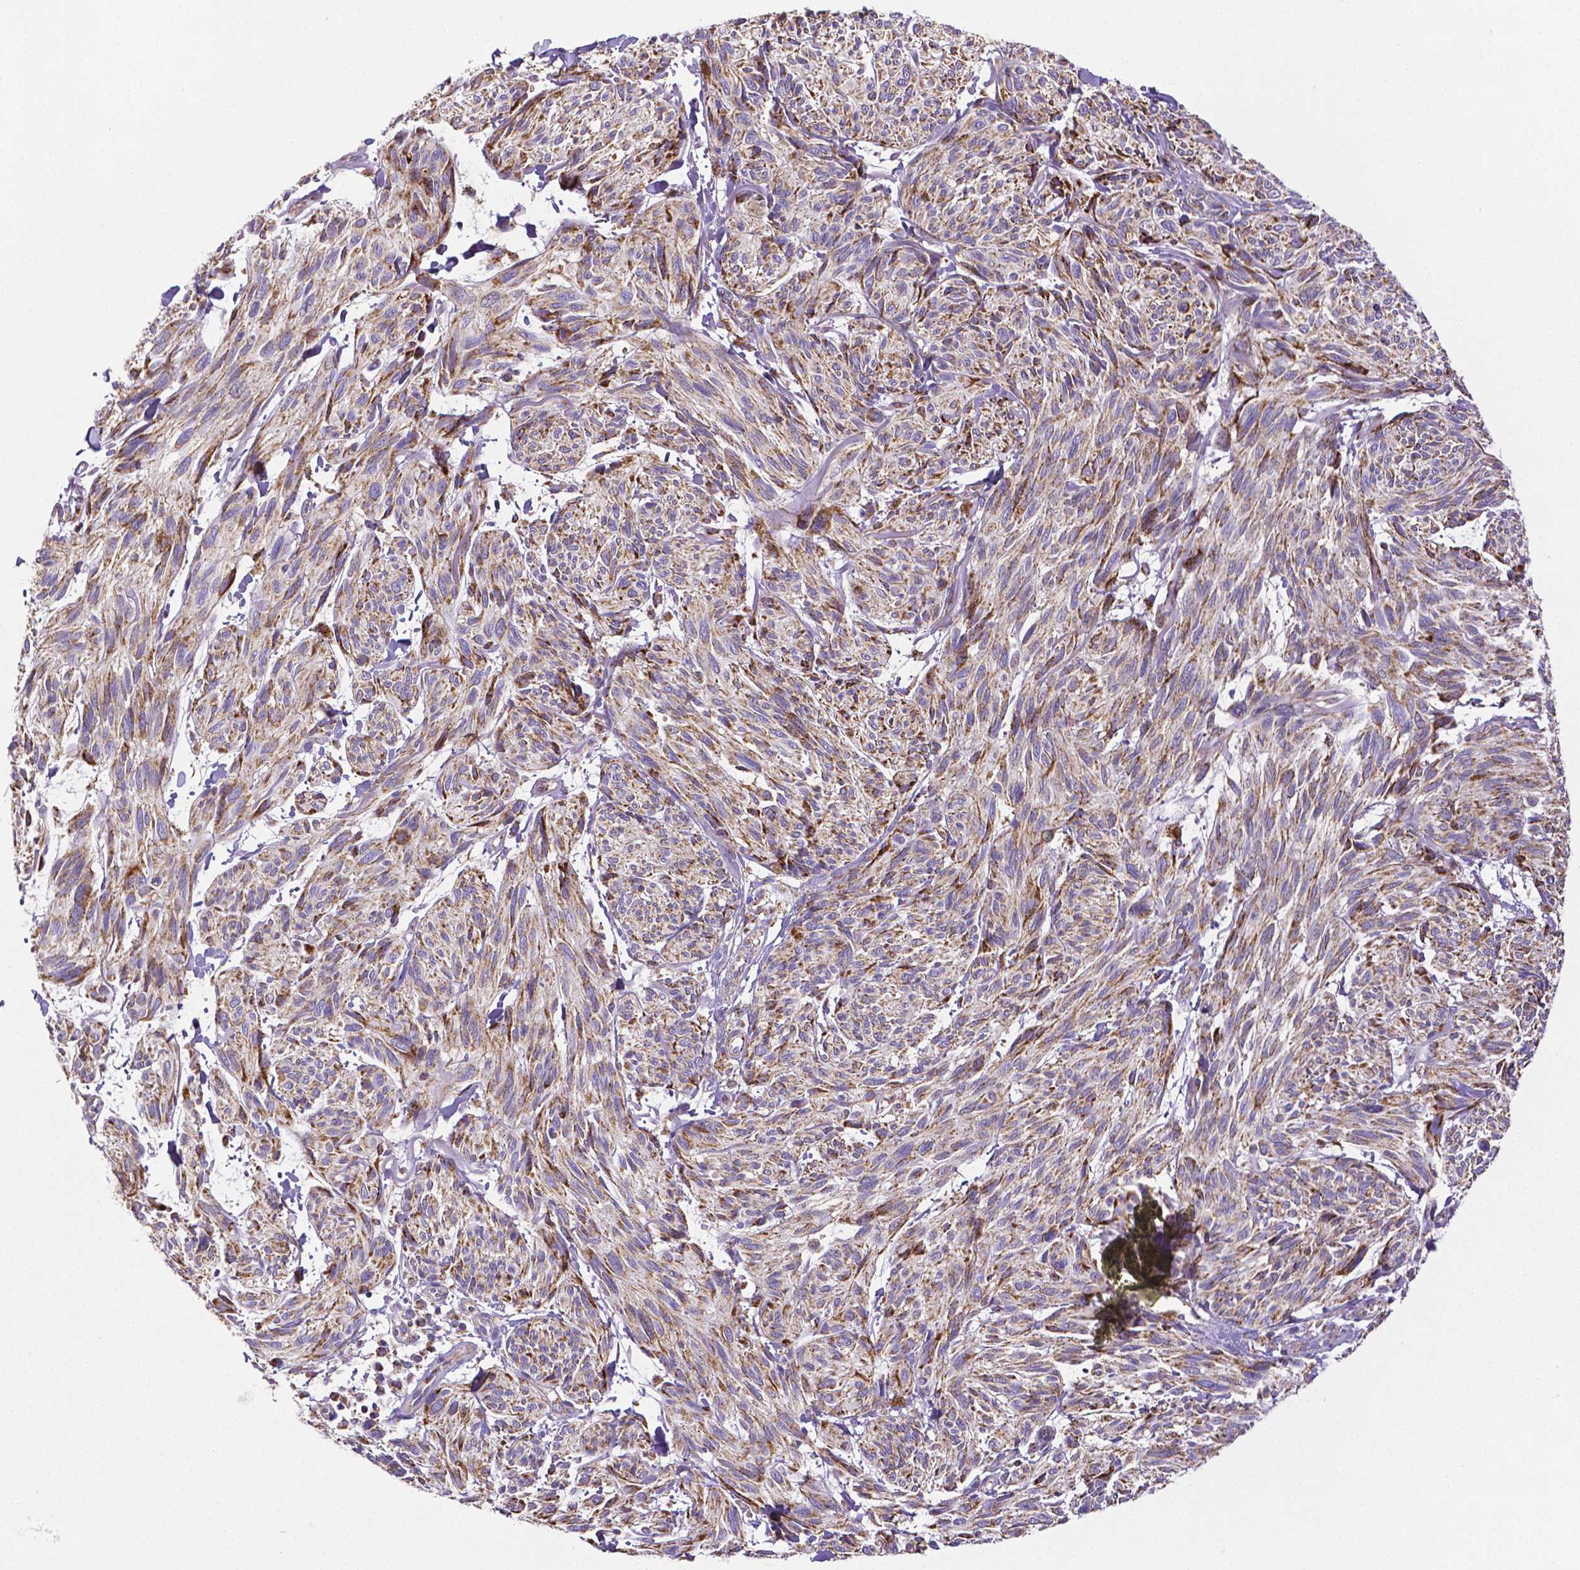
{"staining": {"intensity": "moderate", "quantity": ">75%", "location": "cytoplasmic/membranous"}, "tissue": "melanoma", "cell_type": "Tumor cells", "image_type": "cancer", "snomed": [{"axis": "morphology", "description": "Malignant melanoma, NOS"}, {"axis": "topography", "description": "Skin"}], "caption": "IHC of malignant melanoma demonstrates medium levels of moderate cytoplasmic/membranous expression in approximately >75% of tumor cells.", "gene": "MACC1", "patient": {"sex": "male", "age": 79}}